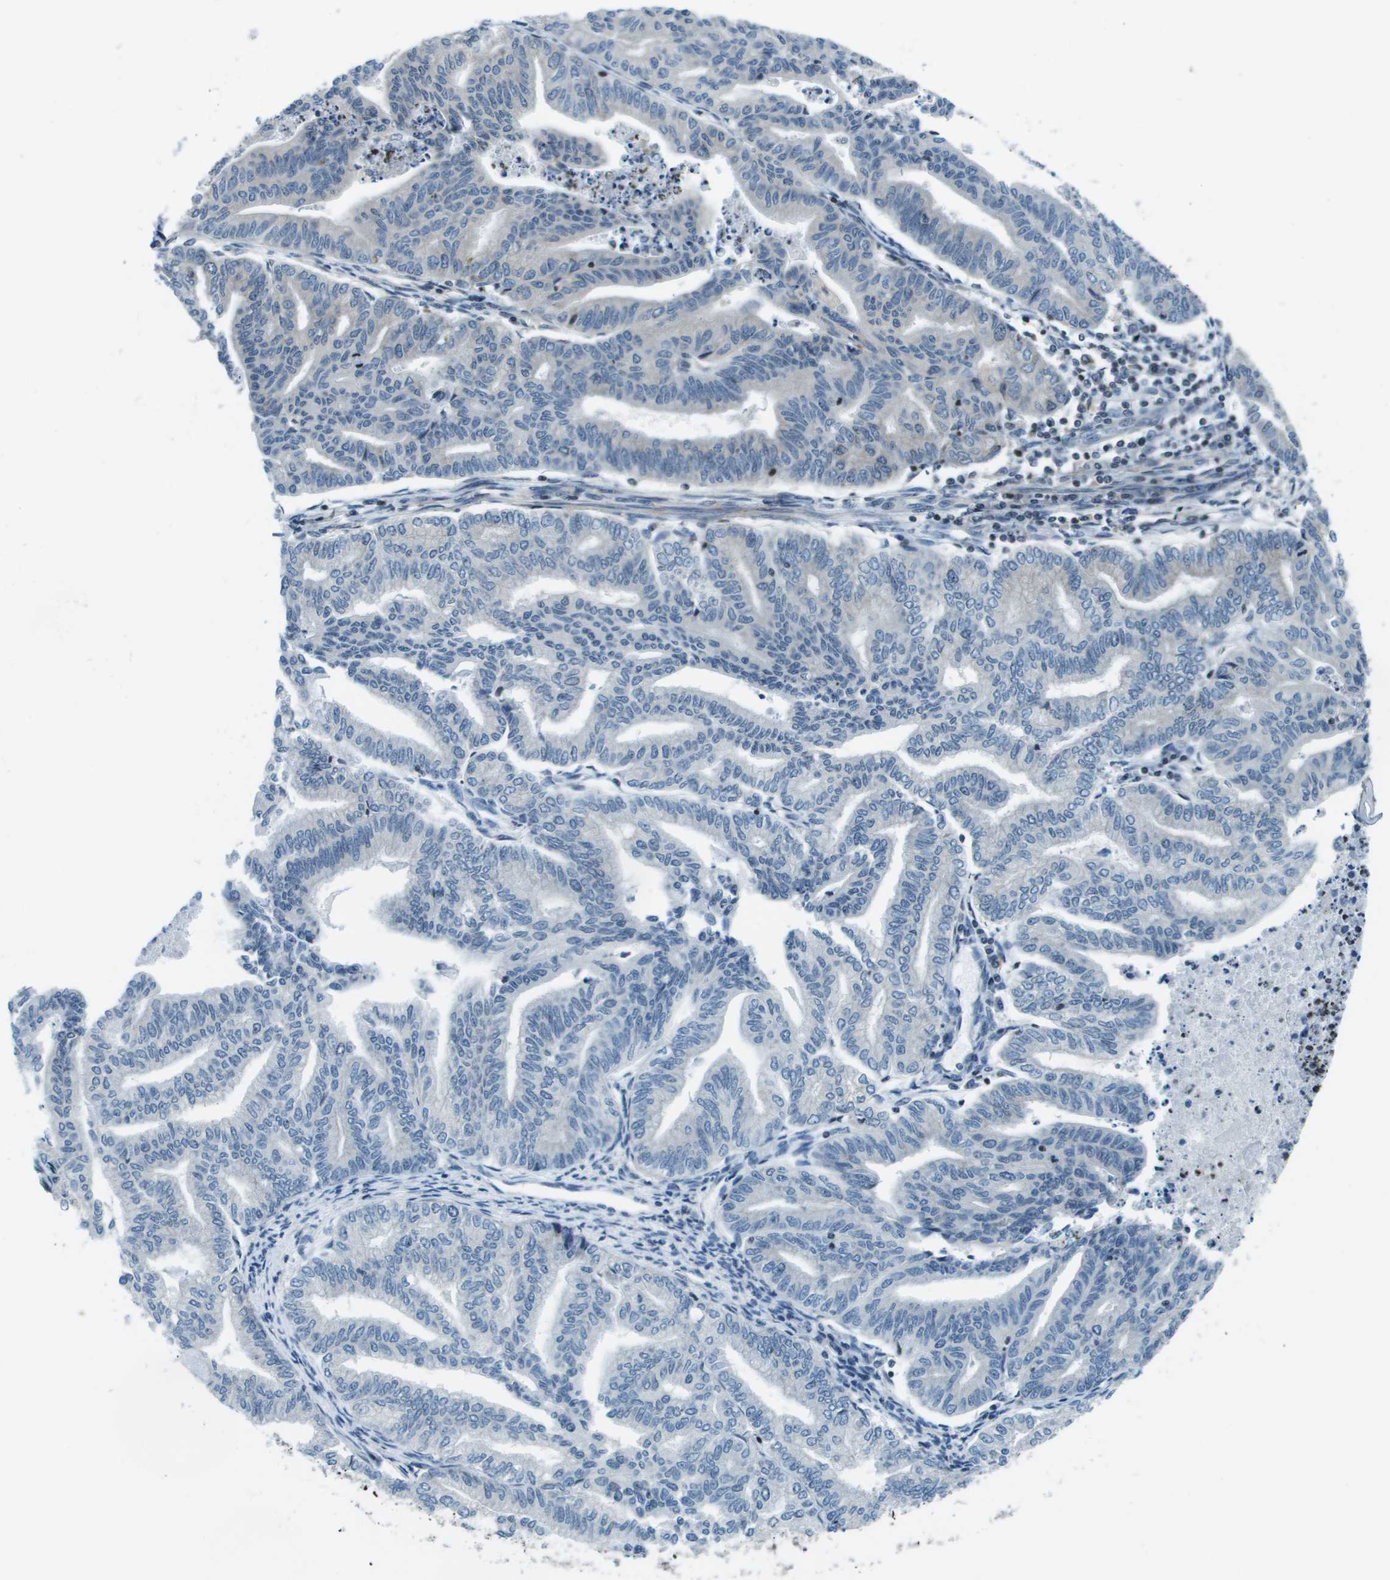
{"staining": {"intensity": "weak", "quantity": "<25%", "location": "cytoplasmic/membranous"}, "tissue": "endometrial cancer", "cell_type": "Tumor cells", "image_type": "cancer", "snomed": [{"axis": "morphology", "description": "Adenocarcinoma, NOS"}, {"axis": "topography", "description": "Endometrium"}], "caption": "This is an IHC histopathology image of human endometrial cancer. There is no positivity in tumor cells.", "gene": "ESYT1", "patient": {"sex": "female", "age": 79}}